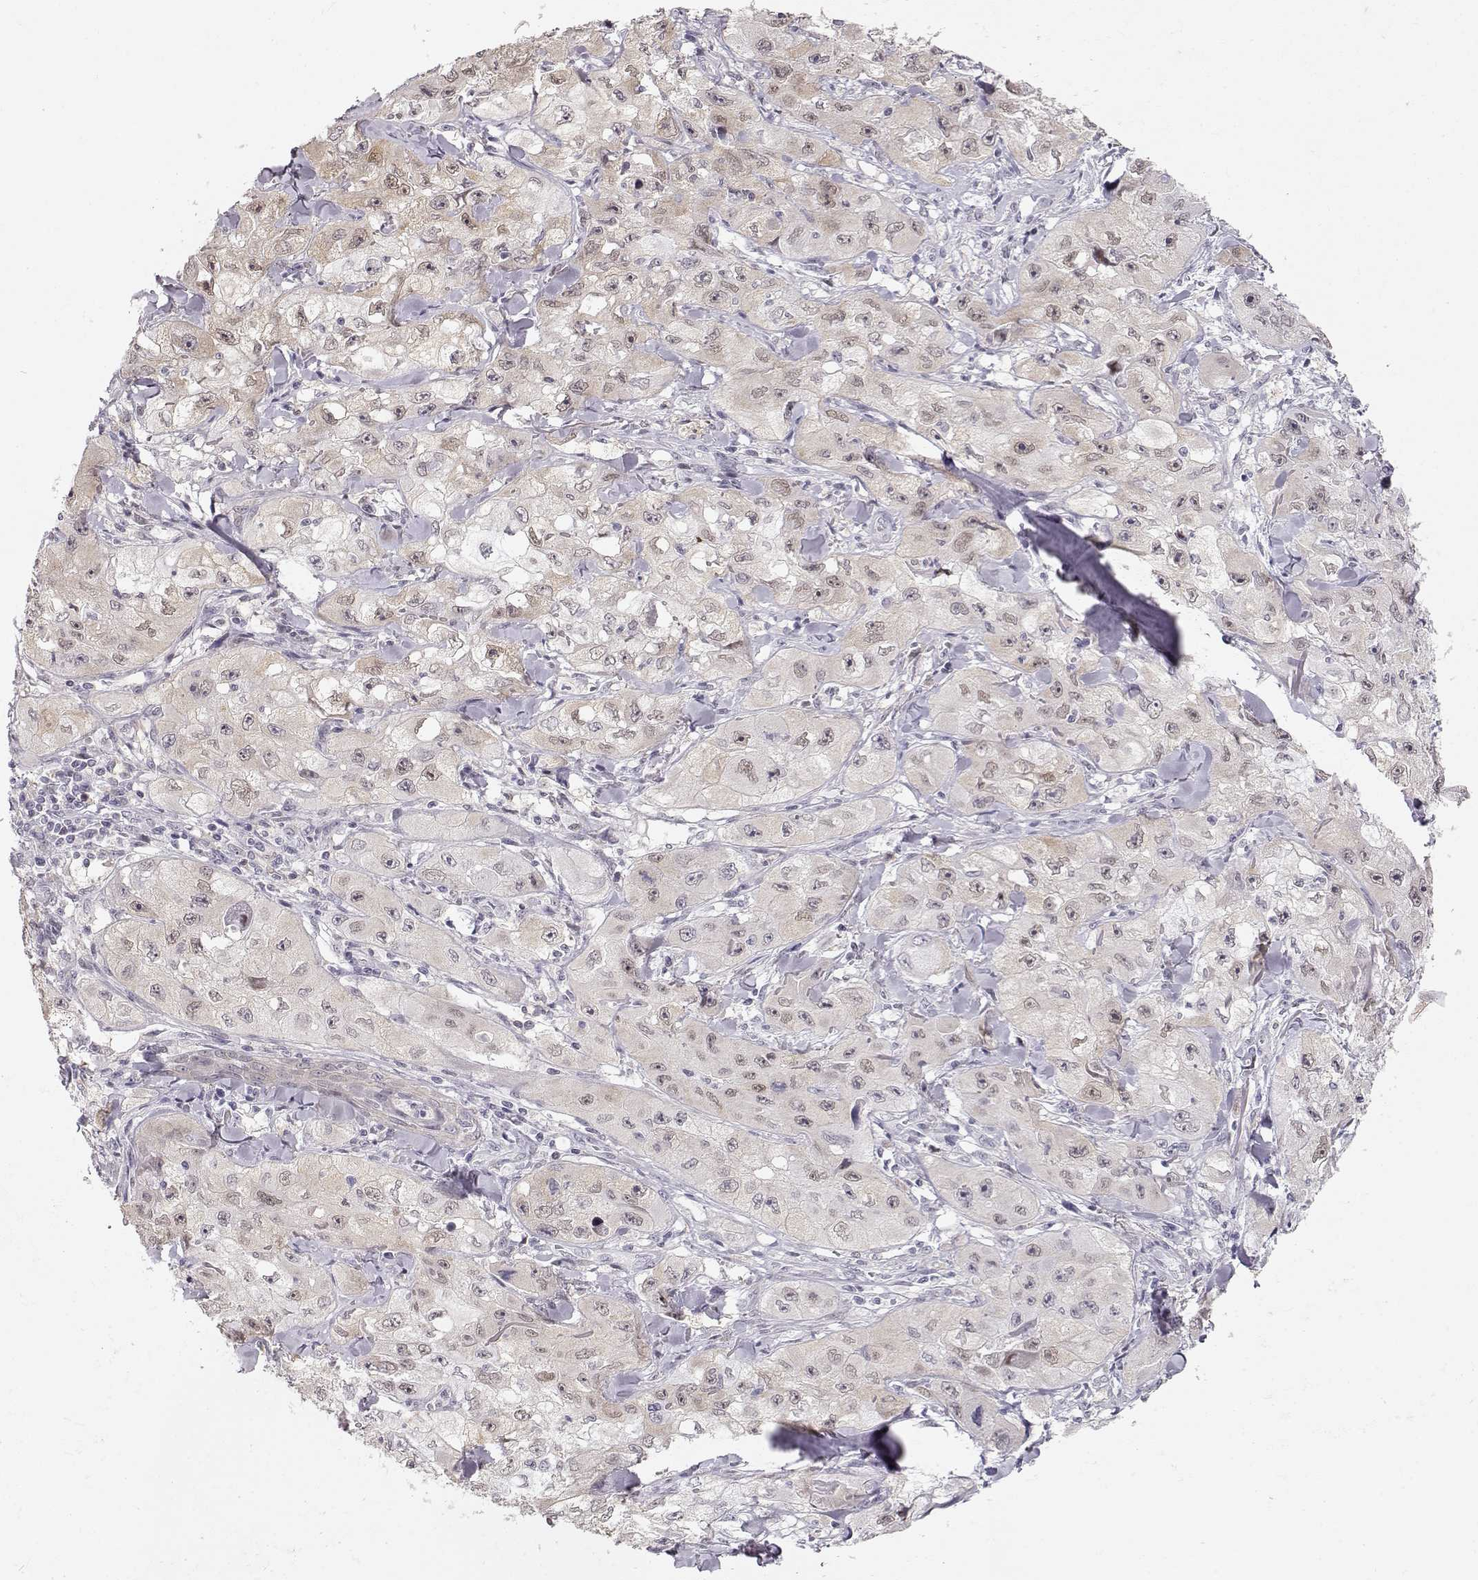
{"staining": {"intensity": "negative", "quantity": "none", "location": "none"}, "tissue": "skin cancer", "cell_type": "Tumor cells", "image_type": "cancer", "snomed": [{"axis": "morphology", "description": "Squamous cell carcinoma, NOS"}, {"axis": "topography", "description": "Skin"}, {"axis": "topography", "description": "Subcutis"}], "caption": "This is an immunohistochemistry image of skin squamous cell carcinoma. There is no expression in tumor cells.", "gene": "TEPP", "patient": {"sex": "male", "age": 73}}